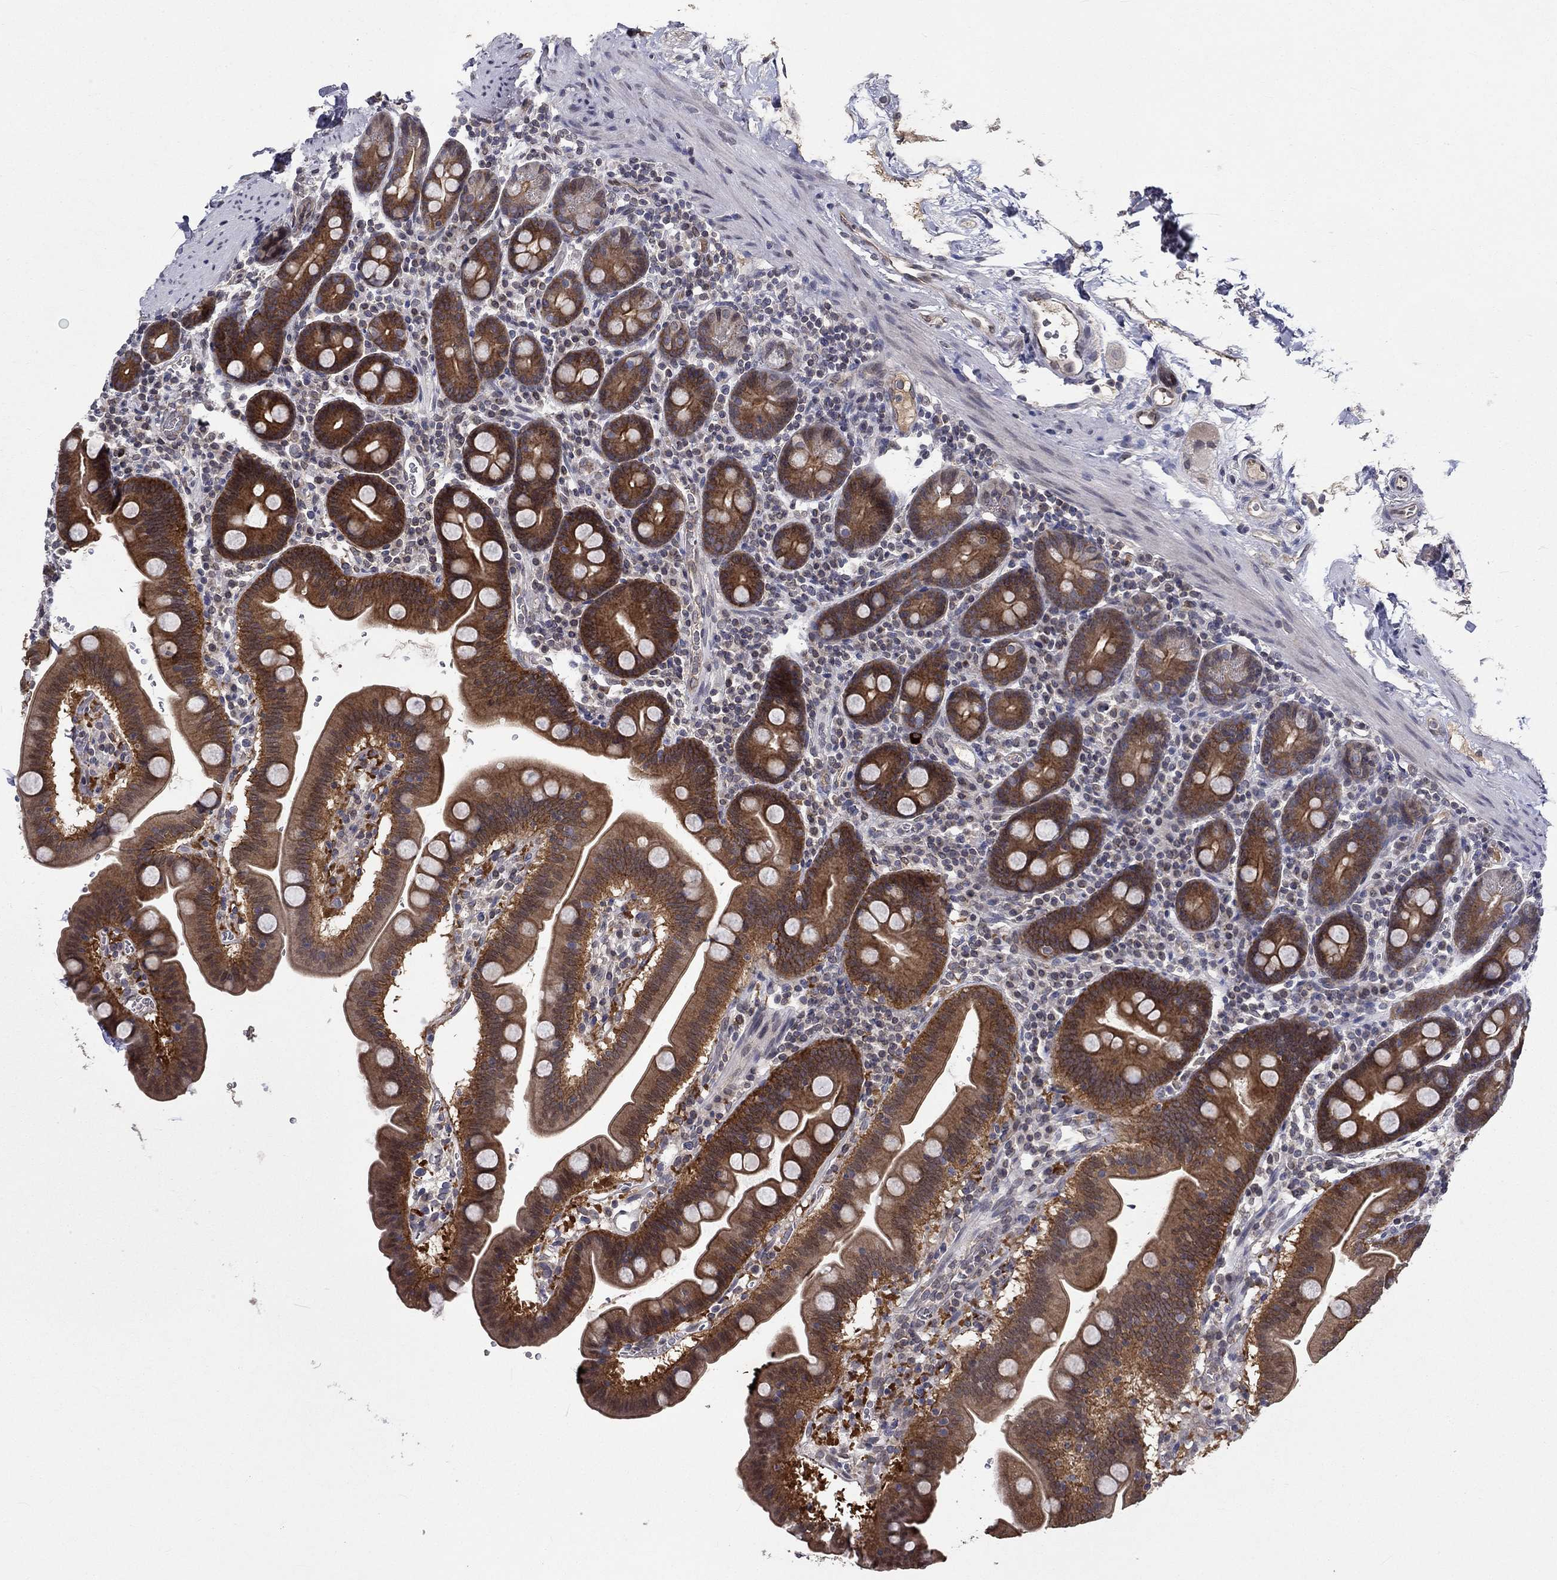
{"staining": {"intensity": "strong", "quantity": ">75%", "location": "cytoplasmic/membranous"}, "tissue": "duodenum", "cell_type": "Glandular cells", "image_type": "normal", "snomed": [{"axis": "morphology", "description": "Normal tissue, NOS"}, {"axis": "topography", "description": "Duodenum"}], "caption": "Glandular cells demonstrate high levels of strong cytoplasmic/membranous positivity in approximately >75% of cells in normal human duodenum.", "gene": "CETN3", "patient": {"sex": "male", "age": 59}}